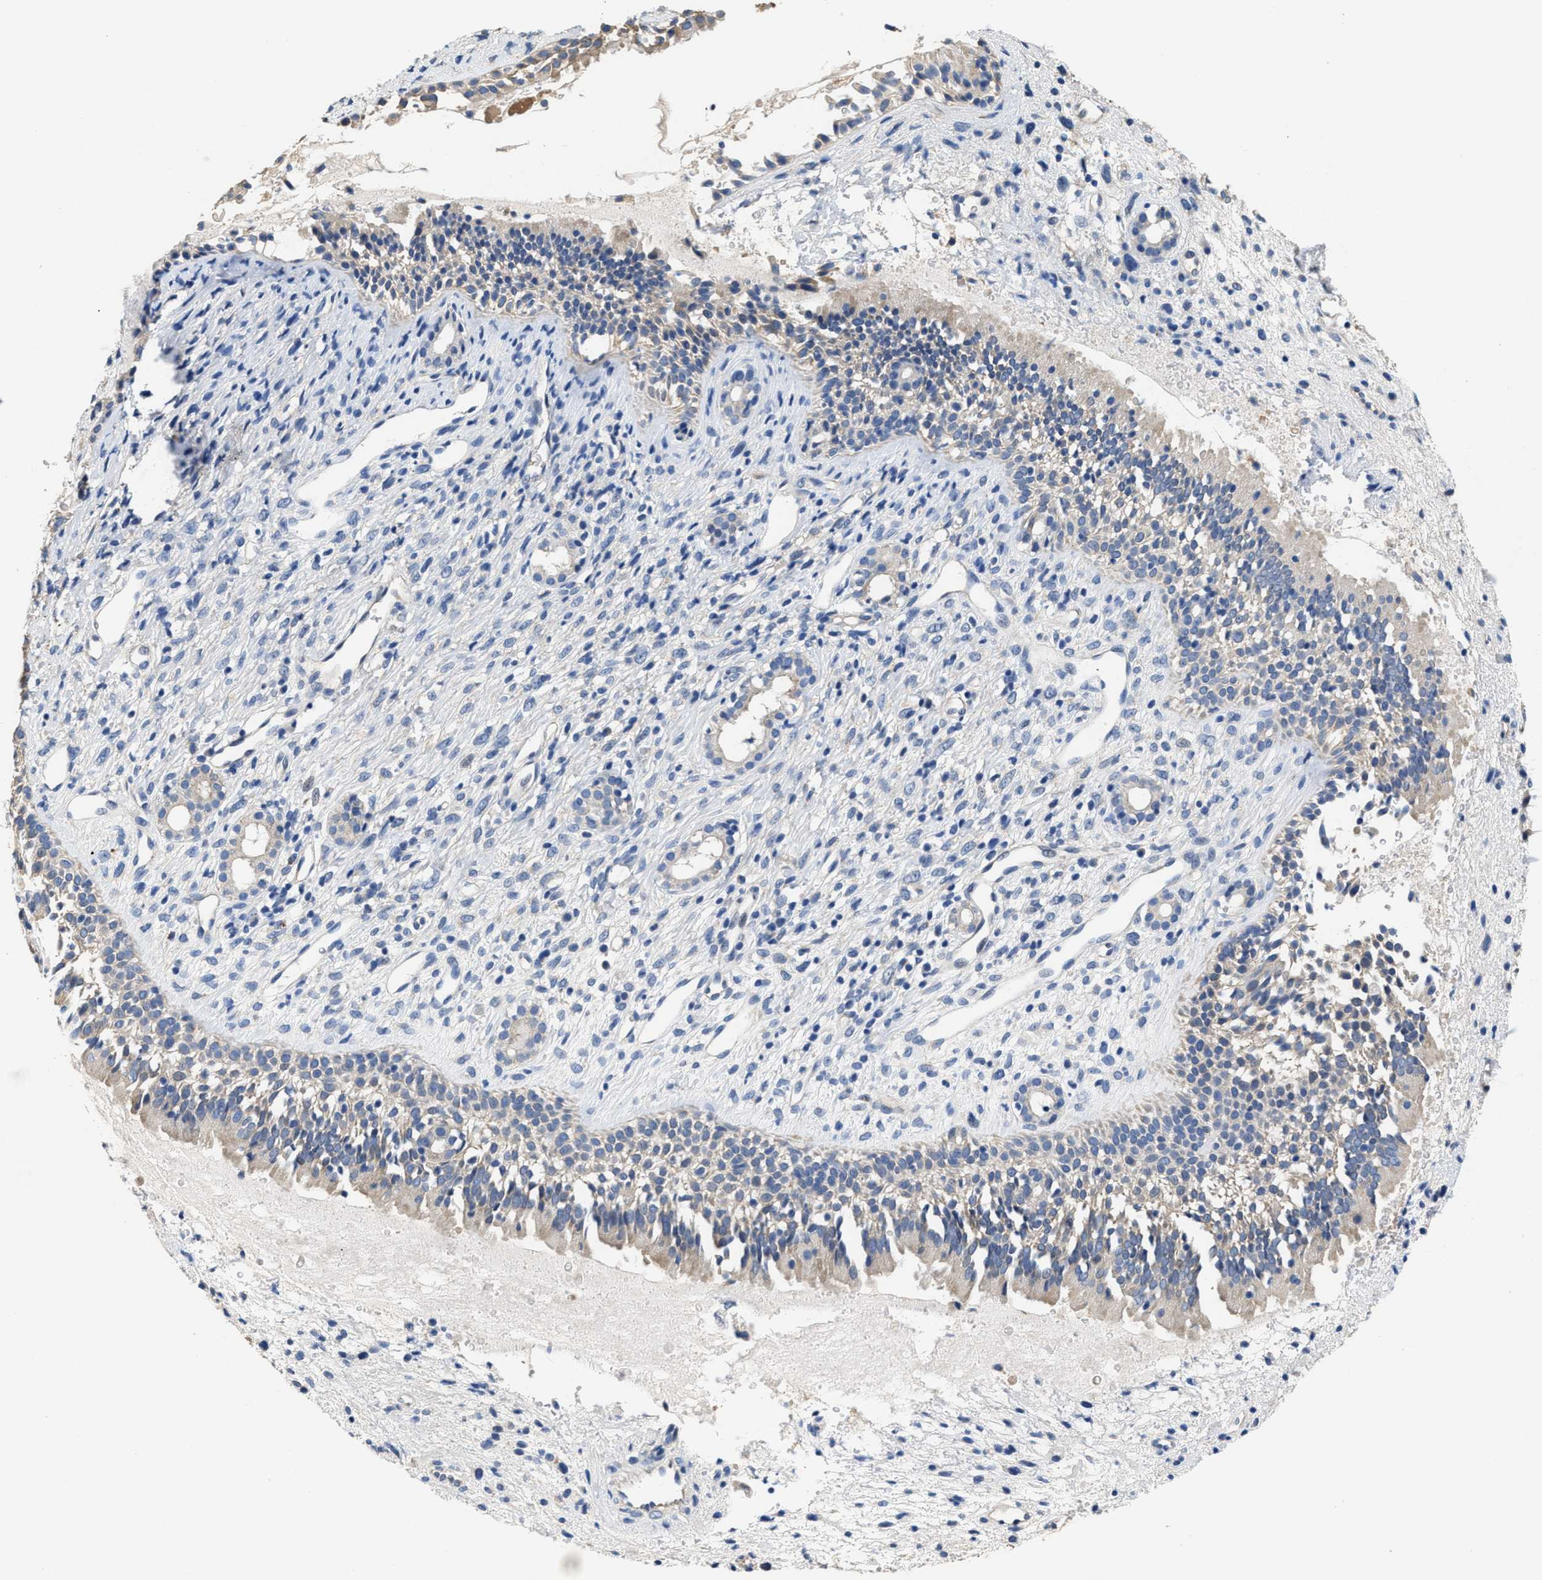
{"staining": {"intensity": "negative", "quantity": "none", "location": "none"}, "tissue": "nasopharynx", "cell_type": "Respiratory epithelial cells", "image_type": "normal", "snomed": [{"axis": "morphology", "description": "Normal tissue, NOS"}, {"axis": "topography", "description": "Nasopharynx"}], "caption": "Immunohistochemistry (IHC) of normal nasopharynx shows no staining in respiratory epithelial cells. (DAB (3,3'-diaminobenzidine) IHC with hematoxylin counter stain).", "gene": "PEG10", "patient": {"sex": "male", "age": 22}}